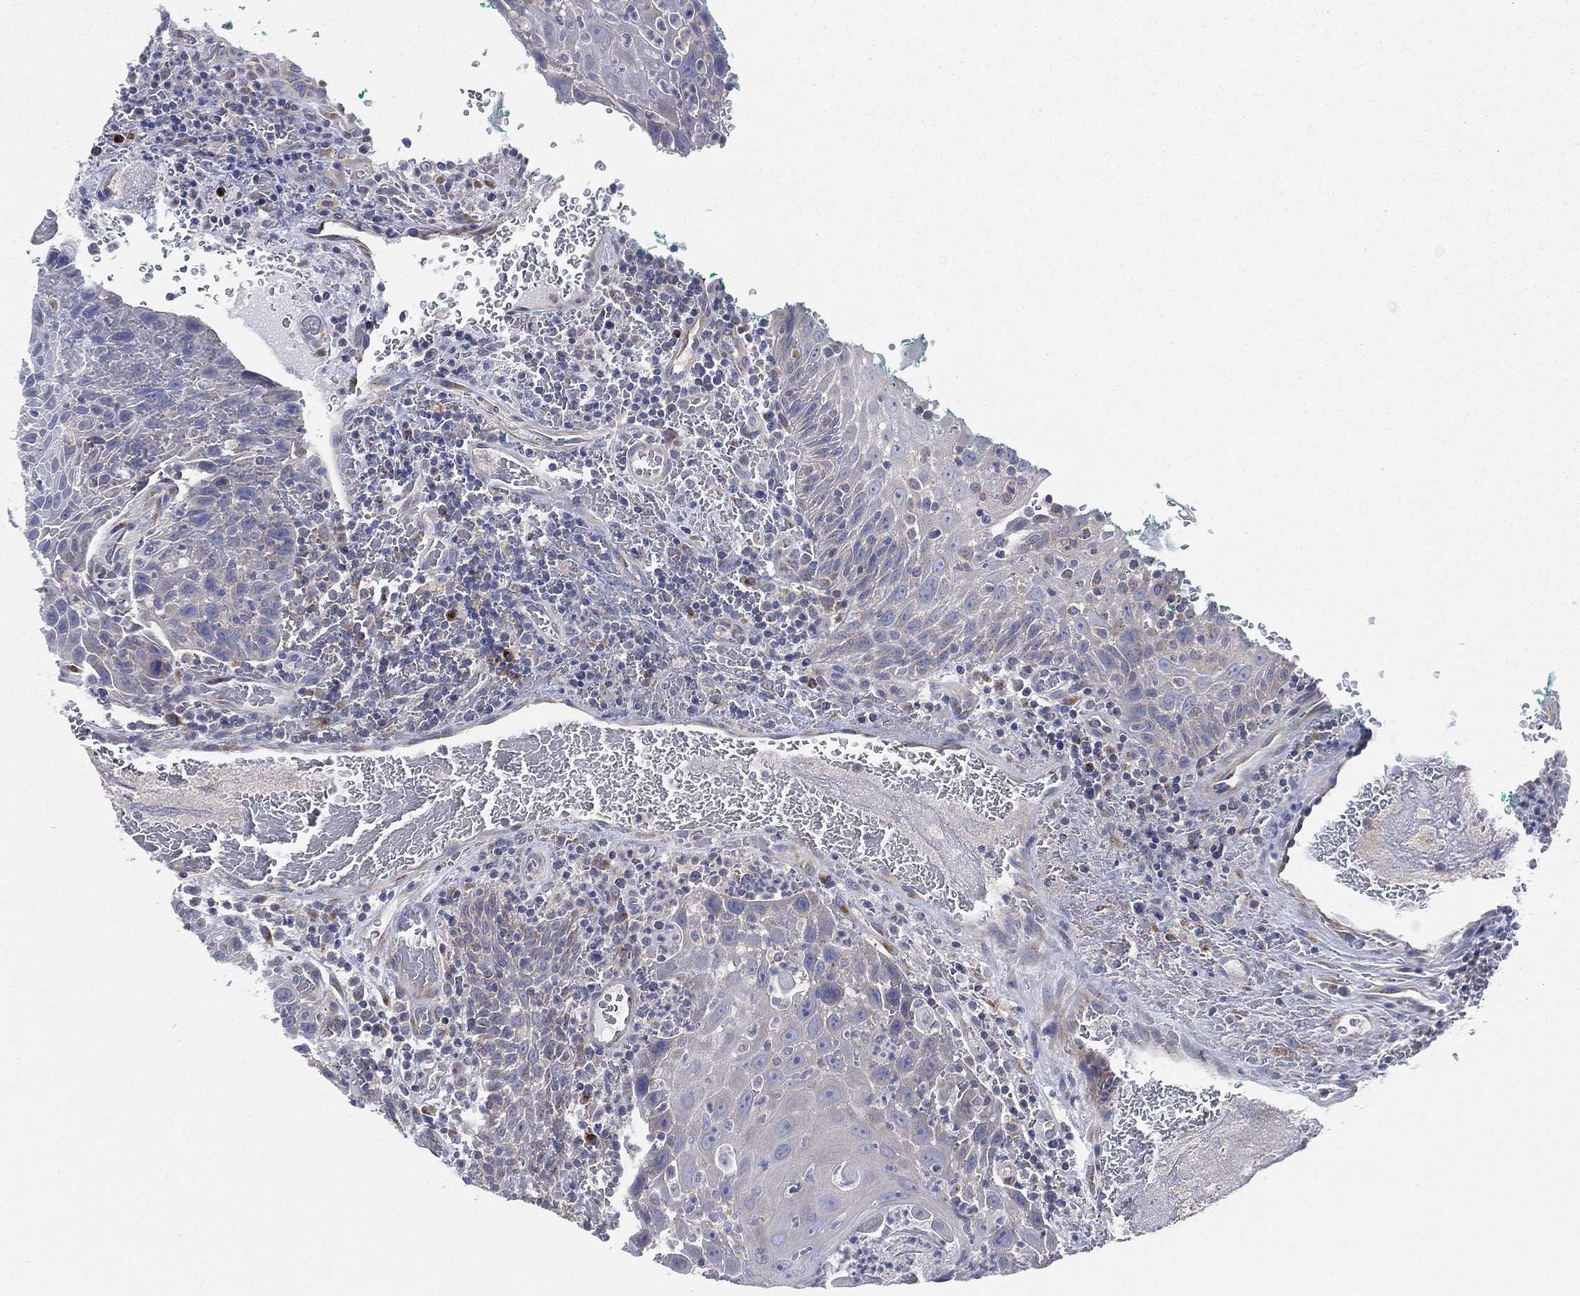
{"staining": {"intensity": "negative", "quantity": "none", "location": "none"}, "tissue": "head and neck cancer", "cell_type": "Tumor cells", "image_type": "cancer", "snomed": [{"axis": "morphology", "description": "Squamous cell carcinoma, NOS"}, {"axis": "topography", "description": "Head-Neck"}], "caption": "A high-resolution micrograph shows IHC staining of head and neck squamous cell carcinoma, which shows no significant positivity in tumor cells.", "gene": "ATP8A2", "patient": {"sex": "male", "age": 69}}